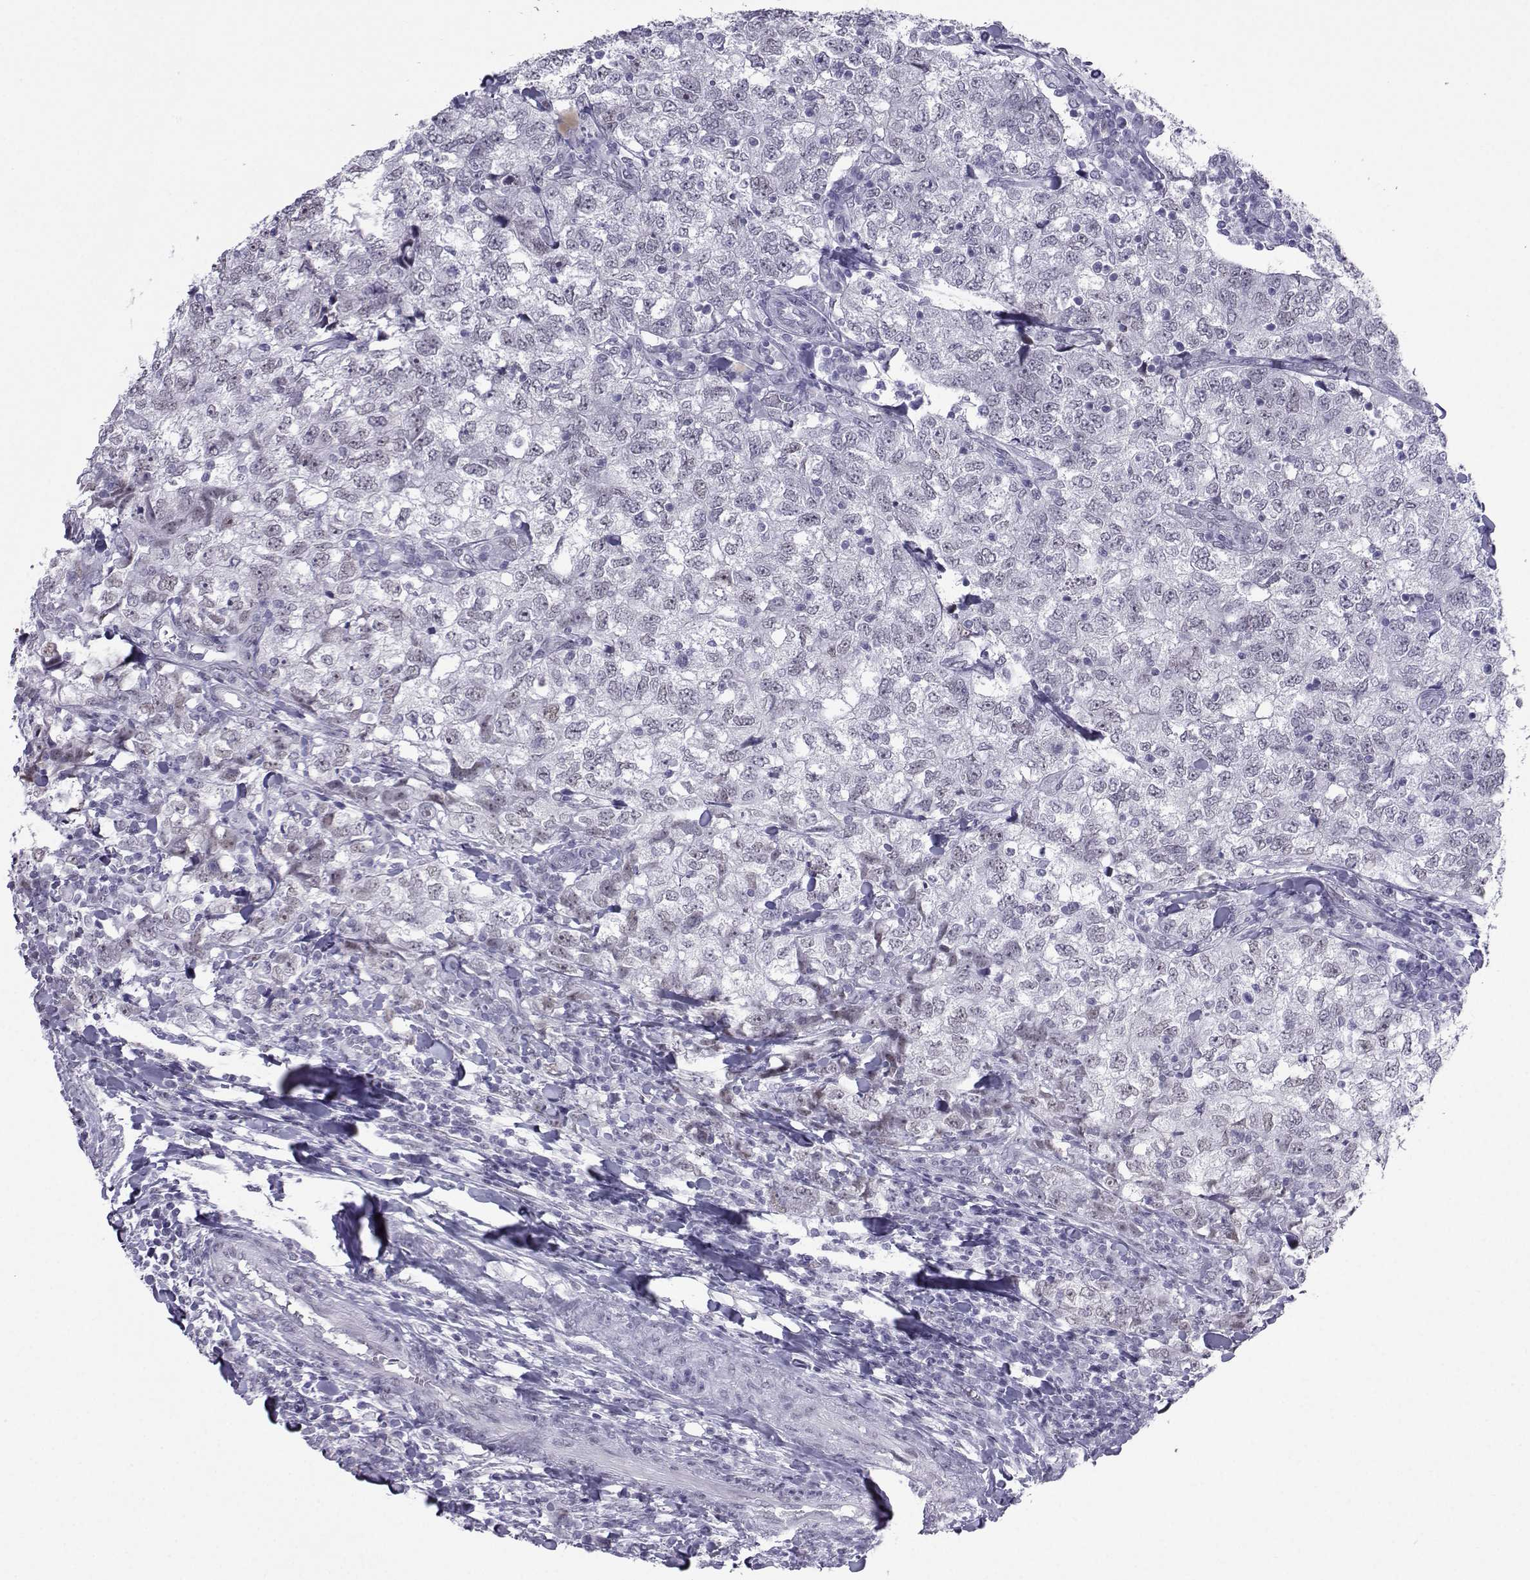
{"staining": {"intensity": "negative", "quantity": "none", "location": "none"}, "tissue": "breast cancer", "cell_type": "Tumor cells", "image_type": "cancer", "snomed": [{"axis": "morphology", "description": "Duct carcinoma"}, {"axis": "topography", "description": "Breast"}], "caption": "Immunohistochemical staining of infiltrating ductal carcinoma (breast) displays no significant staining in tumor cells.", "gene": "LORICRIN", "patient": {"sex": "female", "age": 30}}